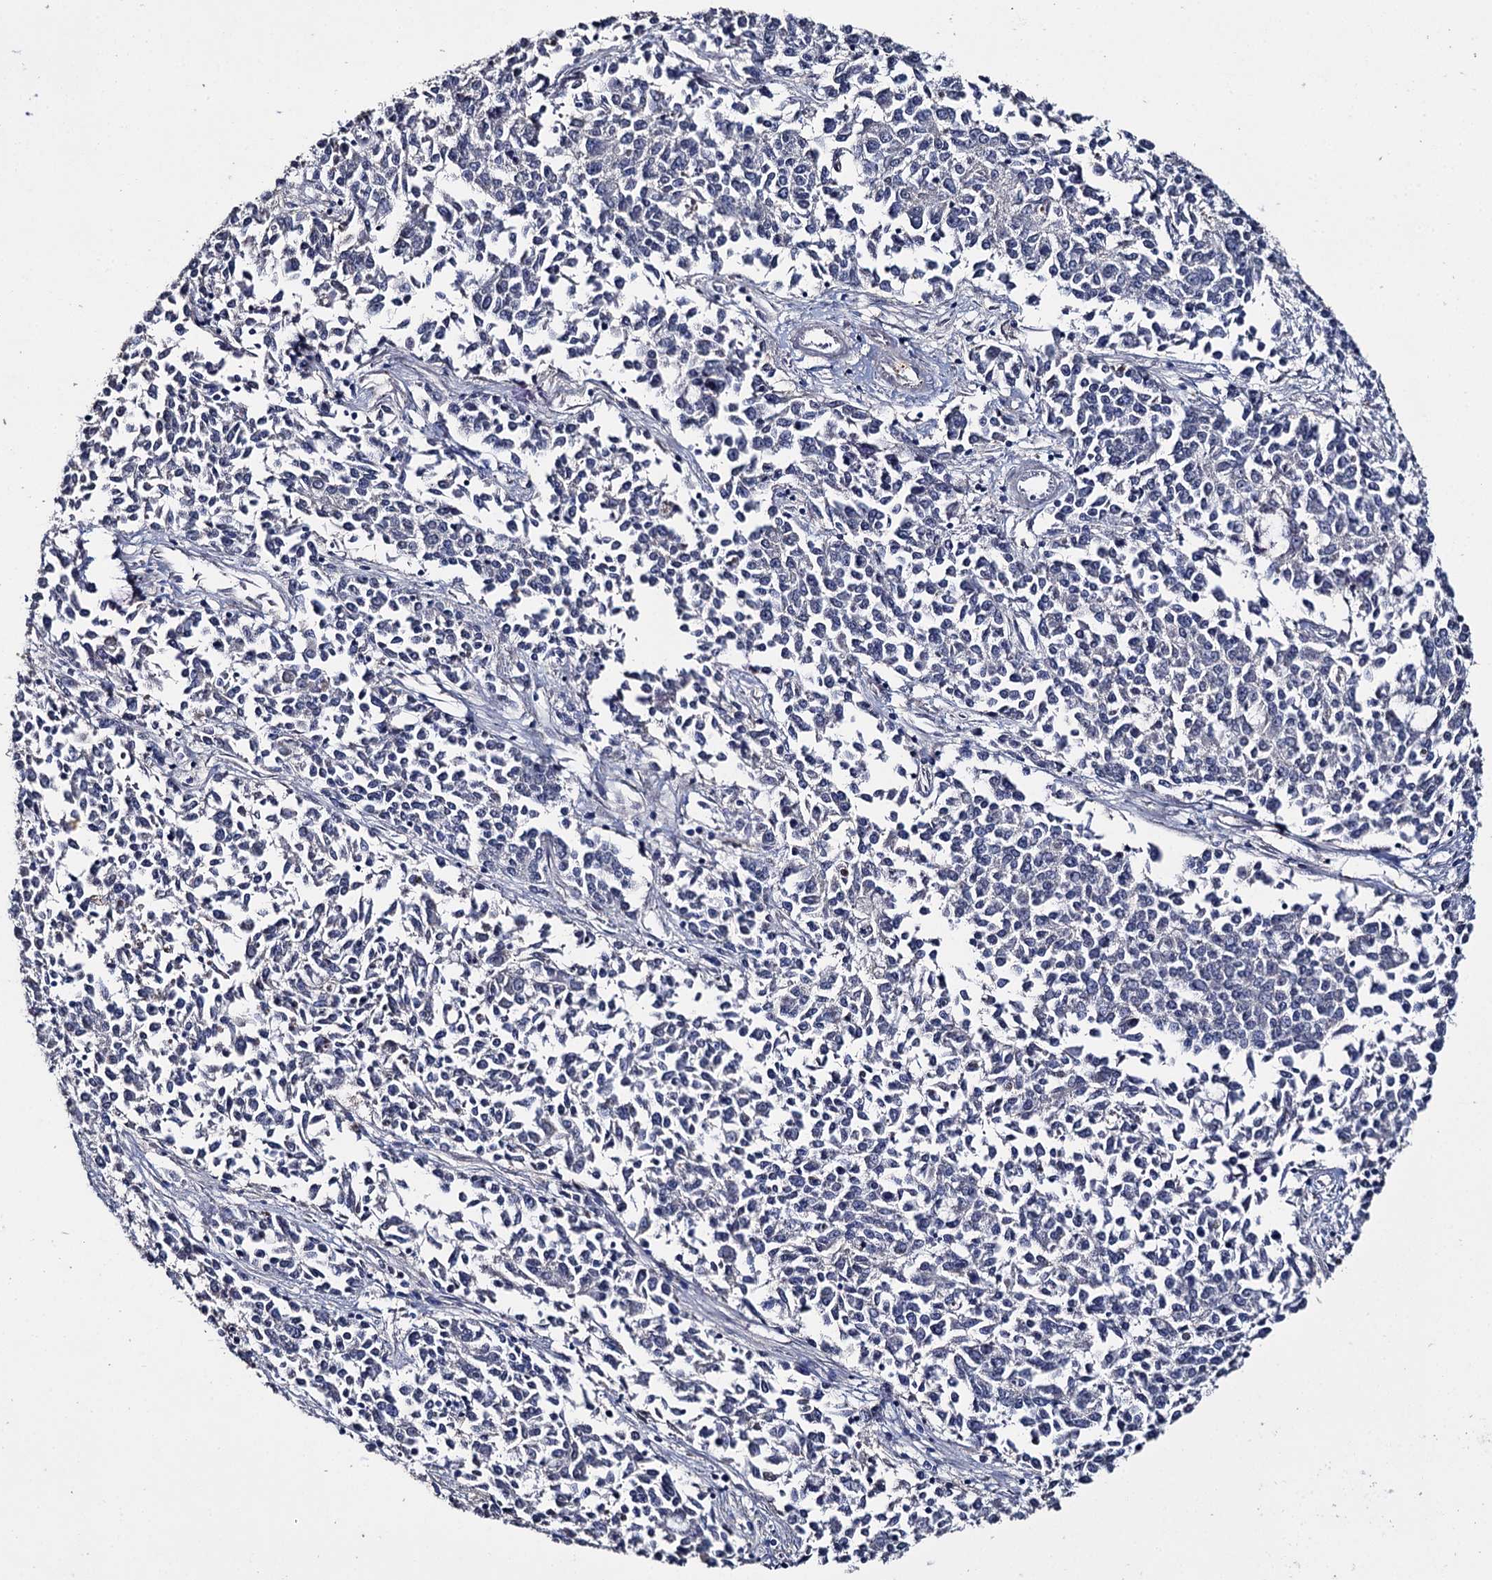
{"staining": {"intensity": "negative", "quantity": "none", "location": "none"}, "tissue": "endometrial cancer", "cell_type": "Tumor cells", "image_type": "cancer", "snomed": [{"axis": "morphology", "description": "Adenocarcinoma, NOS"}, {"axis": "topography", "description": "Endometrium"}], "caption": "Photomicrograph shows no protein expression in tumor cells of endometrial adenocarcinoma tissue.", "gene": "DNAH6", "patient": {"sex": "female", "age": 50}}